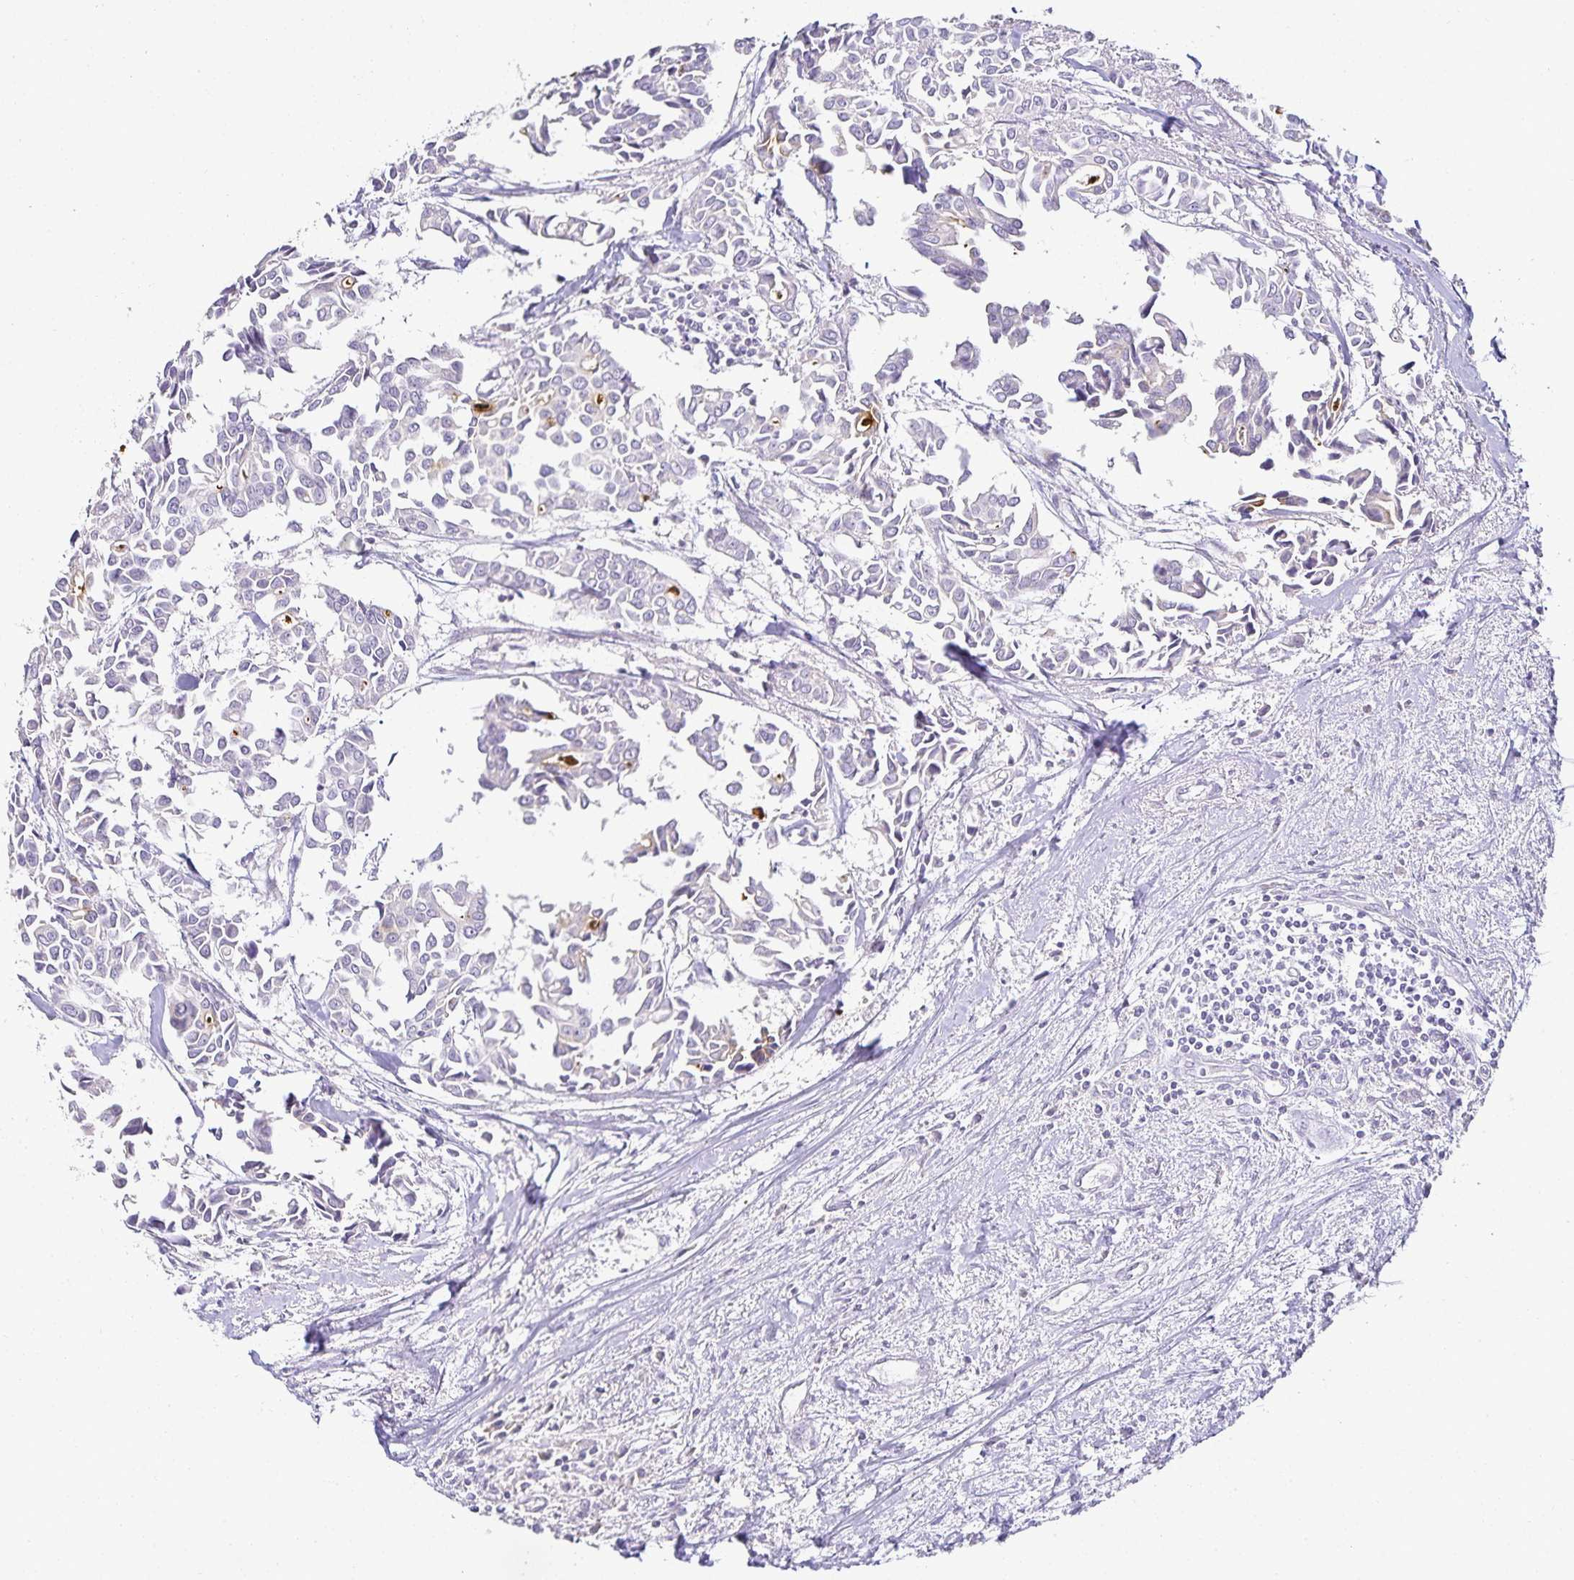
{"staining": {"intensity": "negative", "quantity": "none", "location": "none"}, "tissue": "breast cancer", "cell_type": "Tumor cells", "image_type": "cancer", "snomed": [{"axis": "morphology", "description": "Duct carcinoma"}, {"axis": "topography", "description": "Breast"}], "caption": "Intraductal carcinoma (breast) was stained to show a protein in brown. There is no significant expression in tumor cells.", "gene": "GP2", "patient": {"sex": "female", "age": 54}}